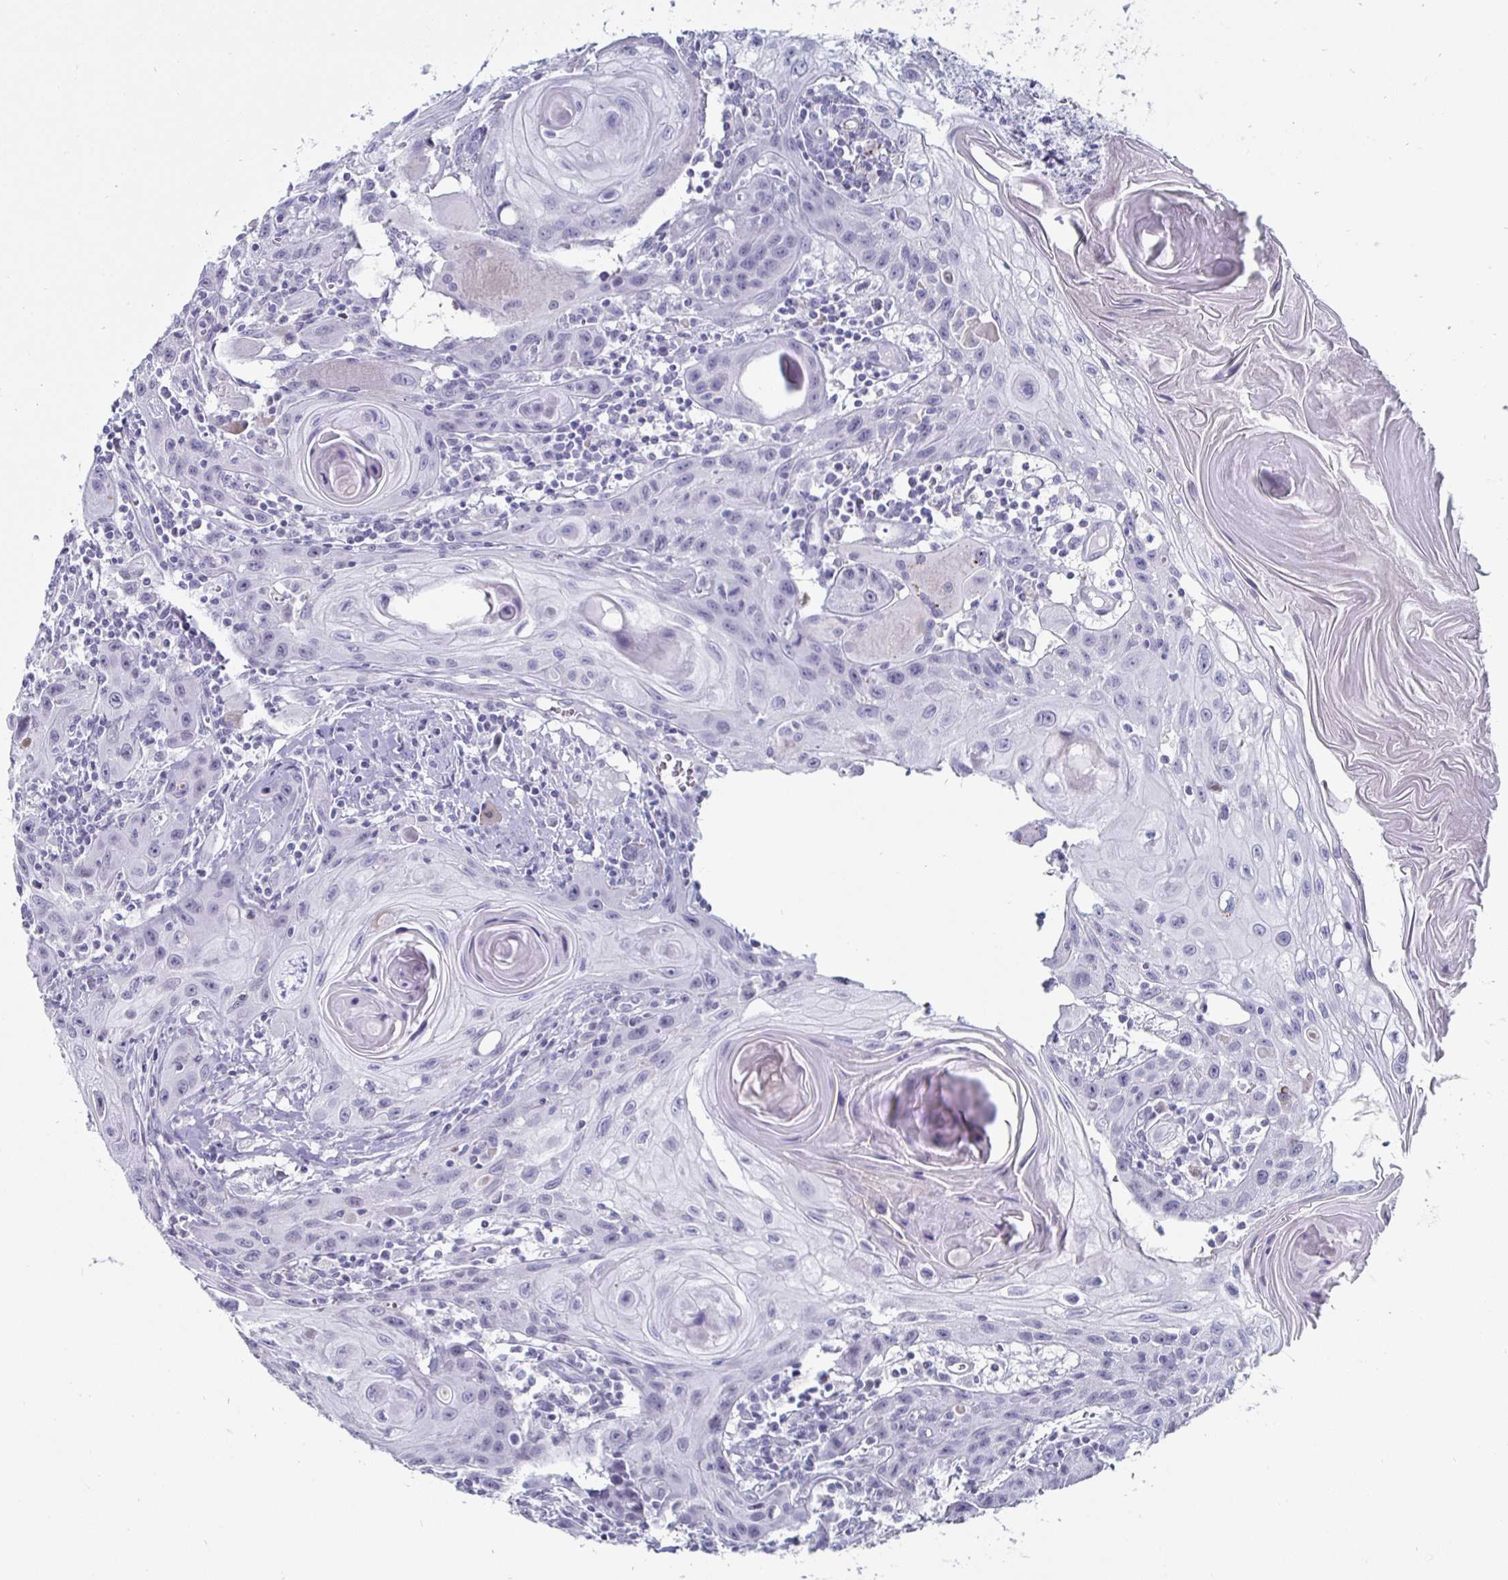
{"staining": {"intensity": "negative", "quantity": "none", "location": "none"}, "tissue": "head and neck cancer", "cell_type": "Tumor cells", "image_type": "cancer", "snomed": [{"axis": "morphology", "description": "Squamous cell carcinoma, NOS"}, {"axis": "topography", "description": "Oral tissue"}, {"axis": "topography", "description": "Head-Neck"}], "caption": "Immunohistochemical staining of head and neck cancer (squamous cell carcinoma) reveals no significant expression in tumor cells.", "gene": "OOSP2", "patient": {"sex": "male", "age": 58}}